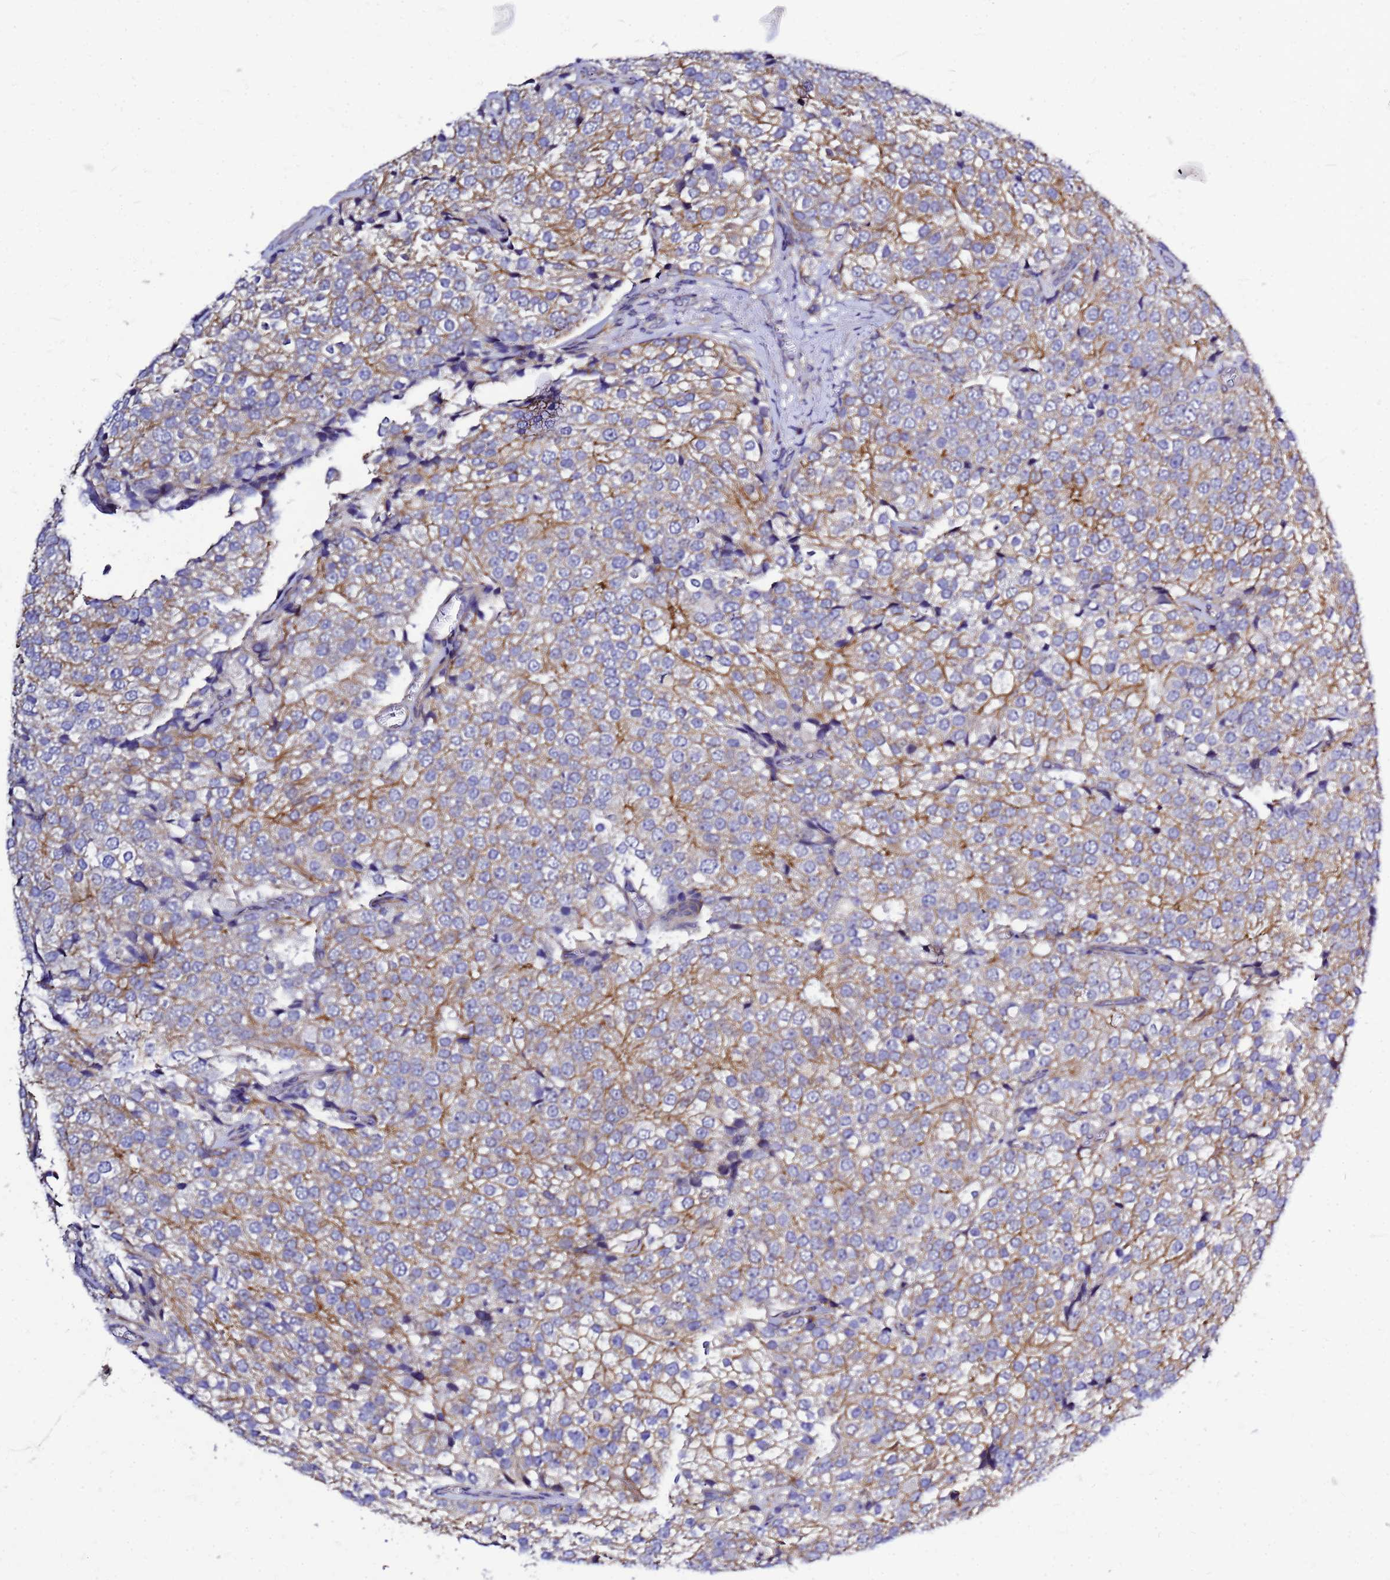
{"staining": {"intensity": "moderate", "quantity": "25%-75%", "location": "cytoplasmic/membranous"}, "tissue": "prostate cancer", "cell_type": "Tumor cells", "image_type": "cancer", "snomed": [{"axis": "morphology", "description": "Adenocarcinoma, High grade"}, {"axis": "topography", "description": "Prostate"}], "caption": "This micrograph displays prostate cancer stained with immunohistochemistry (IHC) to label a protein in brown. The cytoplasmic/membranous of tumor cells show moderate positivity for the protein. Nuclei are counter-stained blue.", "gene": "FBXW5", "patient": {"sex": "male", "age": 49}}